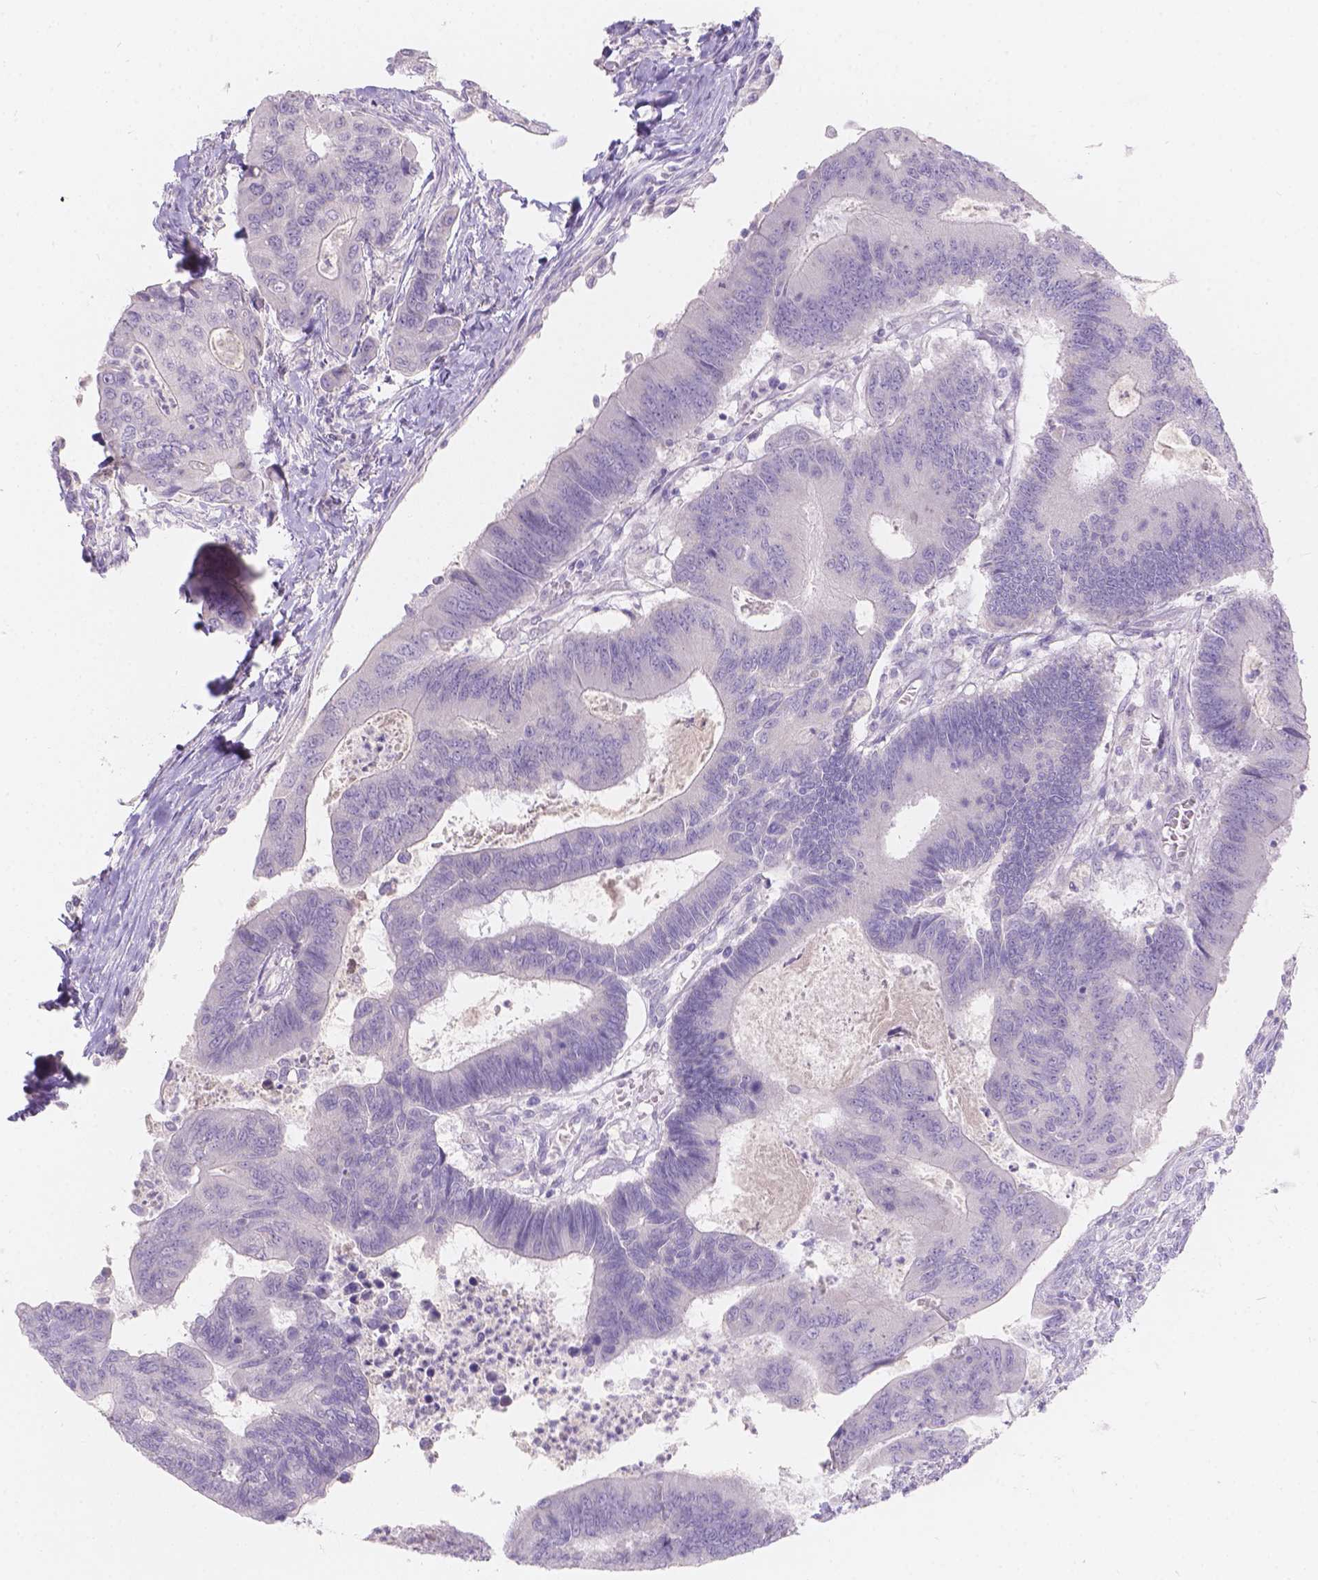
{"staining": {"intensity": "negative", "quantity": "none", "location": "none"}, "tissue": "colorectal cancer", "cell_type": "Tumor cells", "image_type": "cancer", "snomed": [{"axis": "morphology", "description": "Adenocarcinoma, NOS"}, {"axis": "topography", "description": "Colon"}], "caption": "This is a image of immunohistochemistry (IHC) staining of colorectal adenocarcinoma, which shows no positivity in tumor cells. The staining was performed using DAB to visualize the protein expression in brown, while the nuclei were stained in blue with hematoxylin (Magnification: 20x).", "gene": "HTN3", "patient": {"sex": "female", "age": 67}}